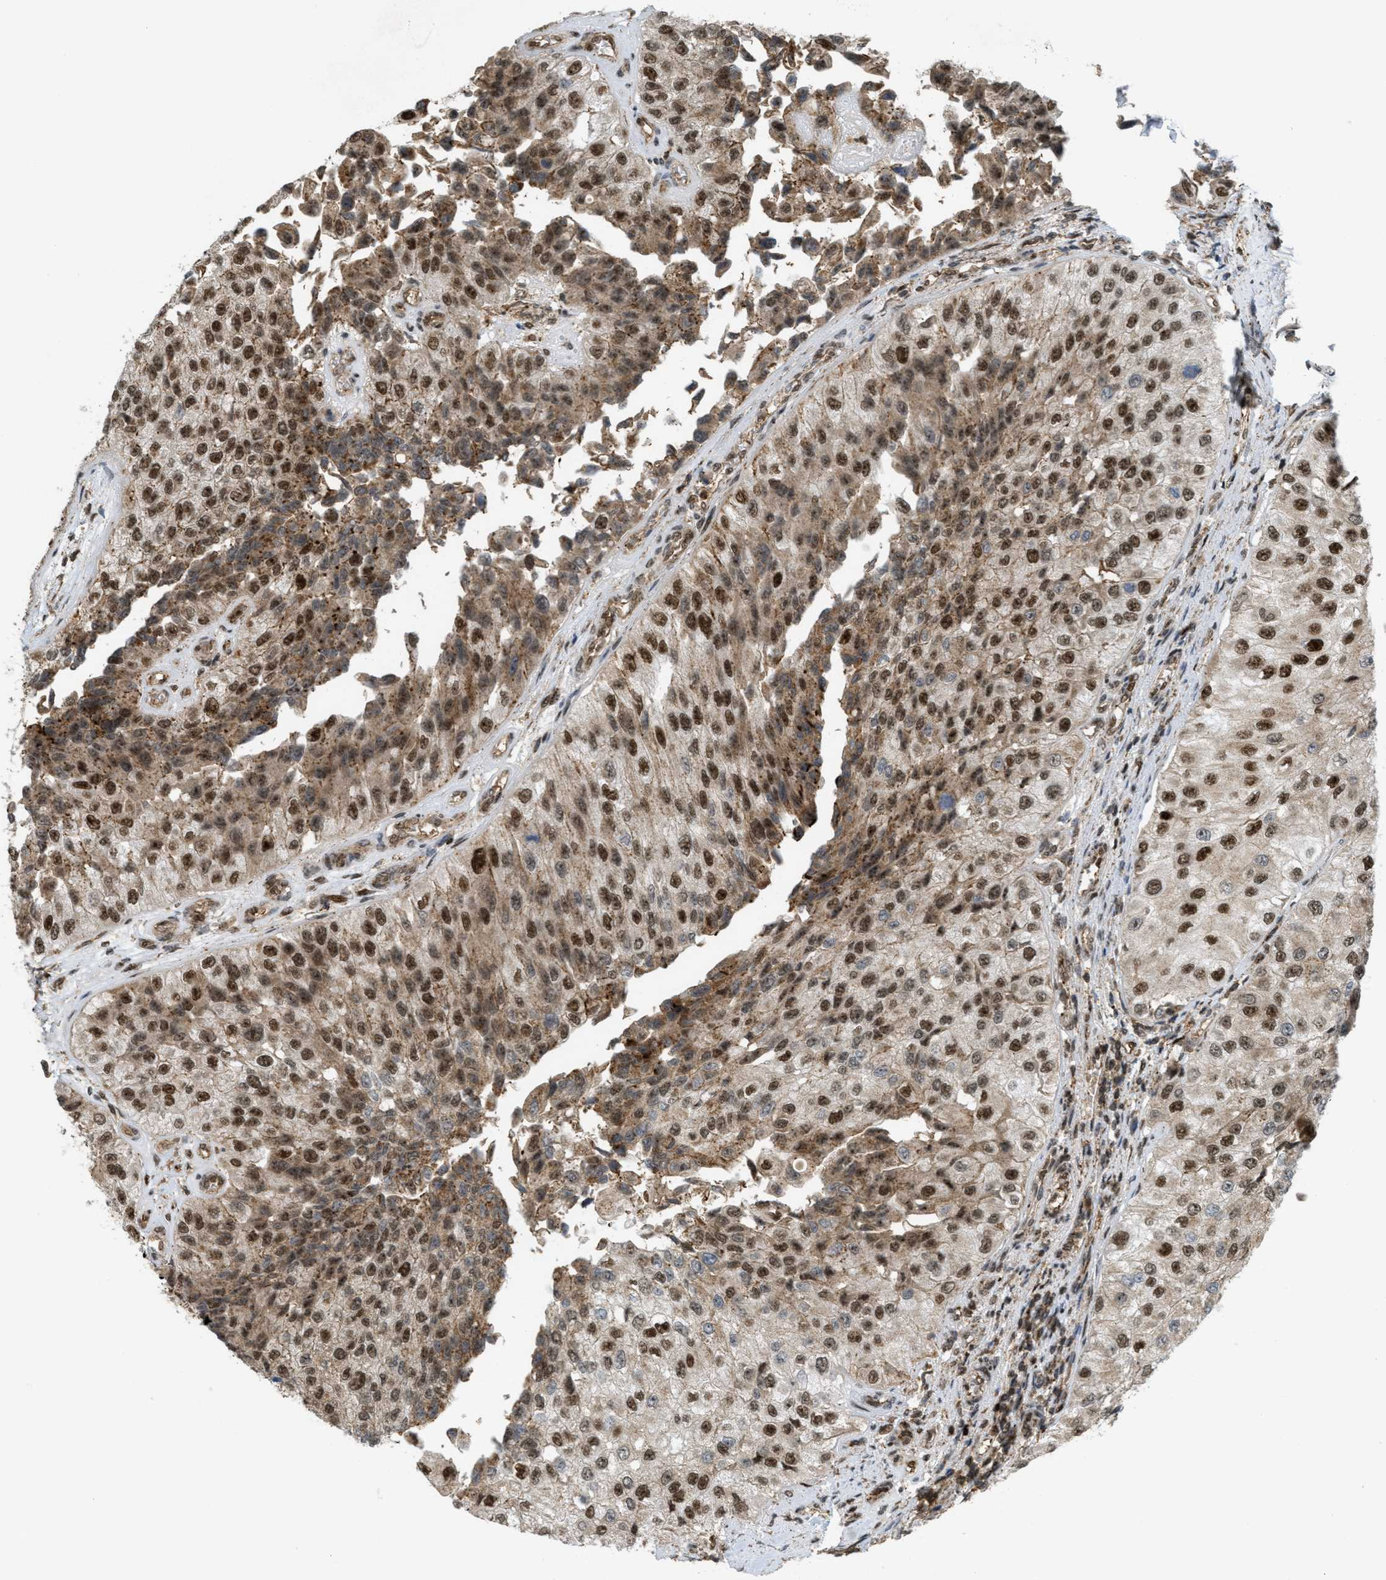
{"staining": {"intensity": "strong", "quantity": ">75%", "location": "cytoplasmic/membranous,nuclear"}, "tissue": "urothelial cancer", "cell_type": "Tumor cells", "image_type": "cancer", "snomed": [{"axis": "morphology", "description": "Urothelial carcinoma, High grade"}, {"axis": "topography", "description": "Kidney"}, {"axis": "topography", "description": "Urinary bladder"}], "caption": "This image reveals immunohistochemistry (IHC) staining of urothelial carcinoma (high-grade), with high strong cytoplasmic/membranous and nuclear positivity in approximately >75% of tumor cells.", "gene": "TLK1", "patient": {"sex": "male", "age": 77}}